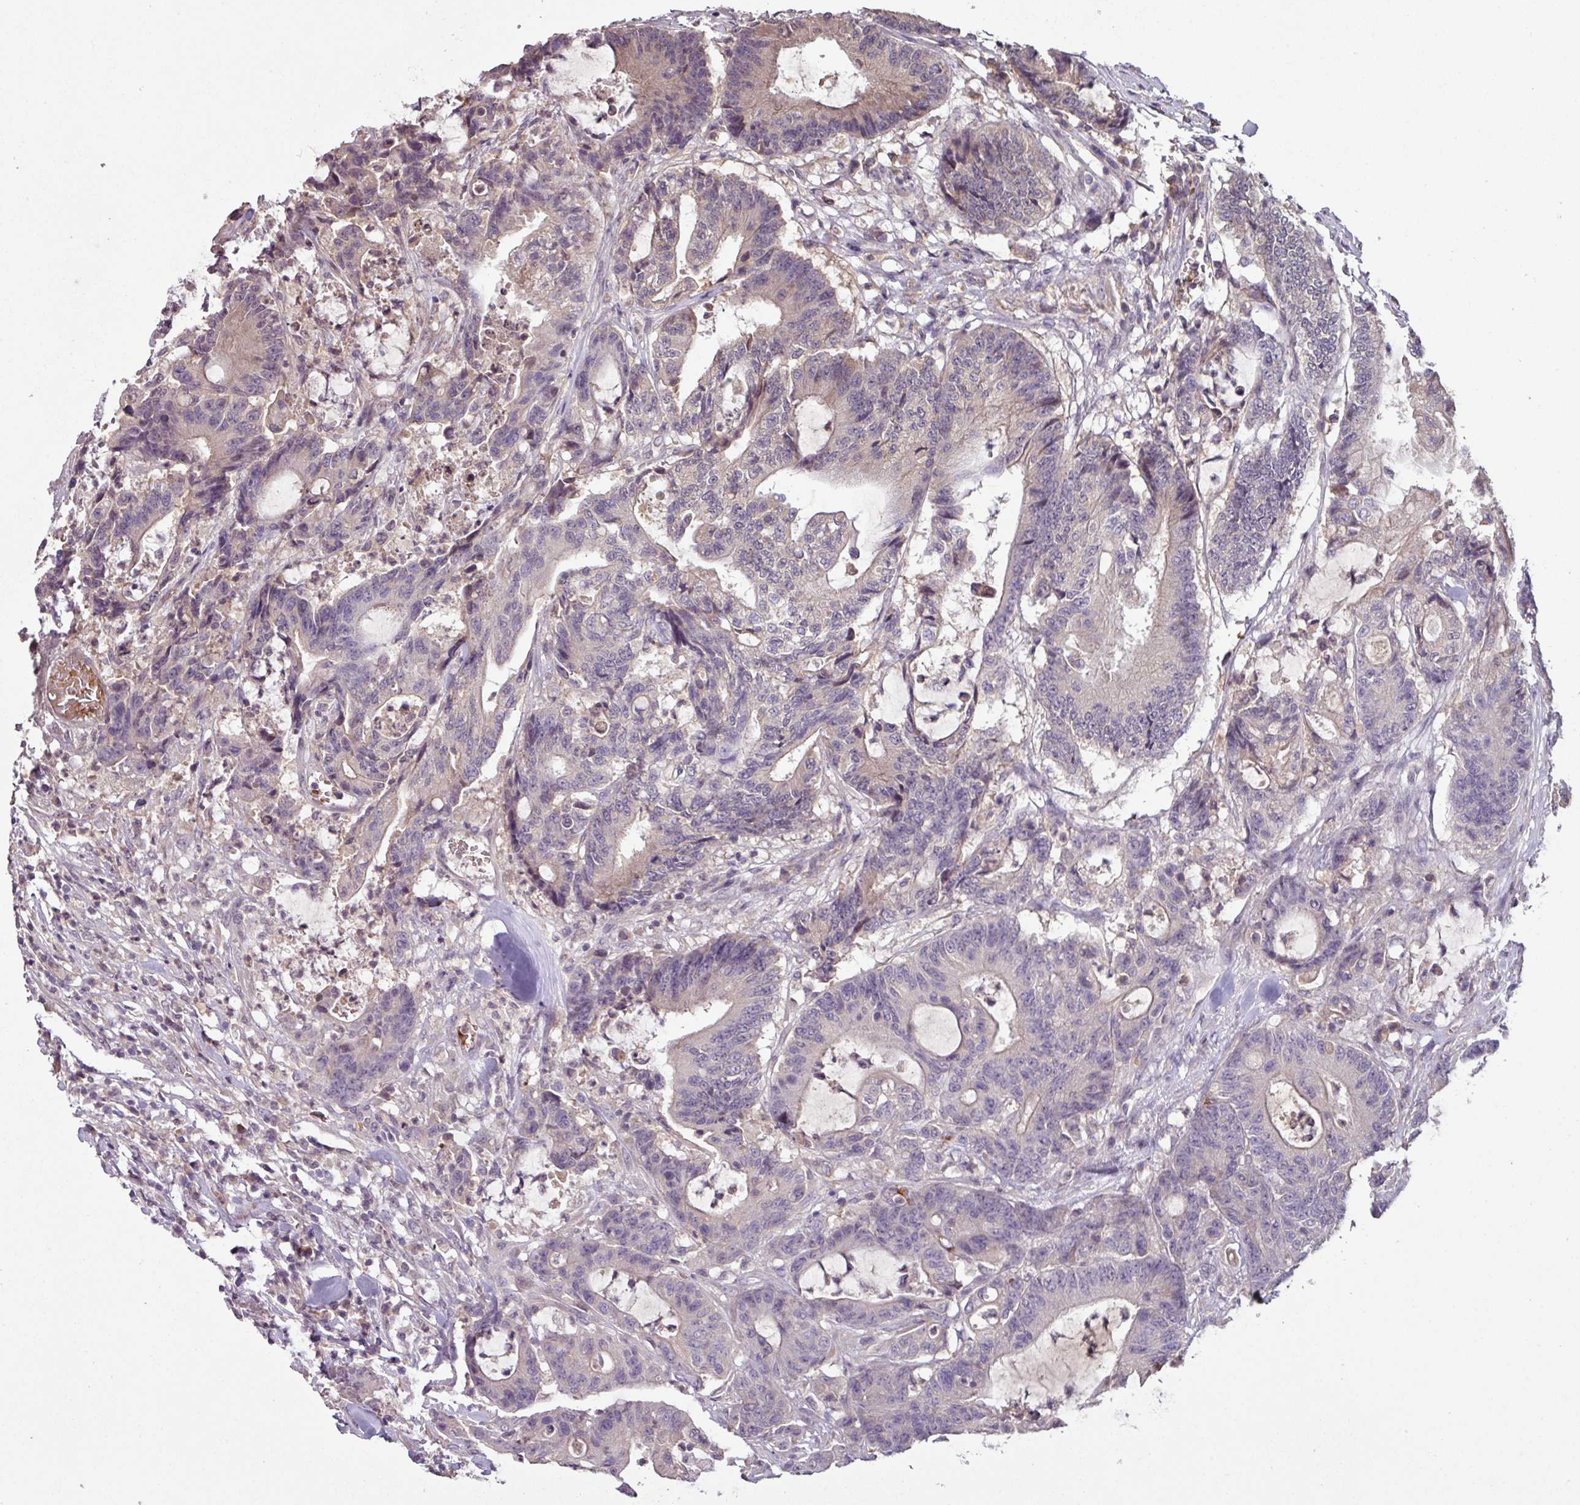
{"staining": {"intensity": "weak", "quantity": "<25%", "location": "cytoplasmic/membranous"}, "tissue": "colorectal cancer", "cell_type": "Tumor cells", "image_type": "cancer", "snomed": [{"axis": "morphology", "description": "Adenocarcinoma, NOS"}, {"axis": "topography", "description": "Colon"}], "caption": "Tumor cells are negative for brown protein staining in colorectal cancer (adenocarcinoma).", "gene": "SLC5A10", "patient": {"sex": "female", "age": 84}}